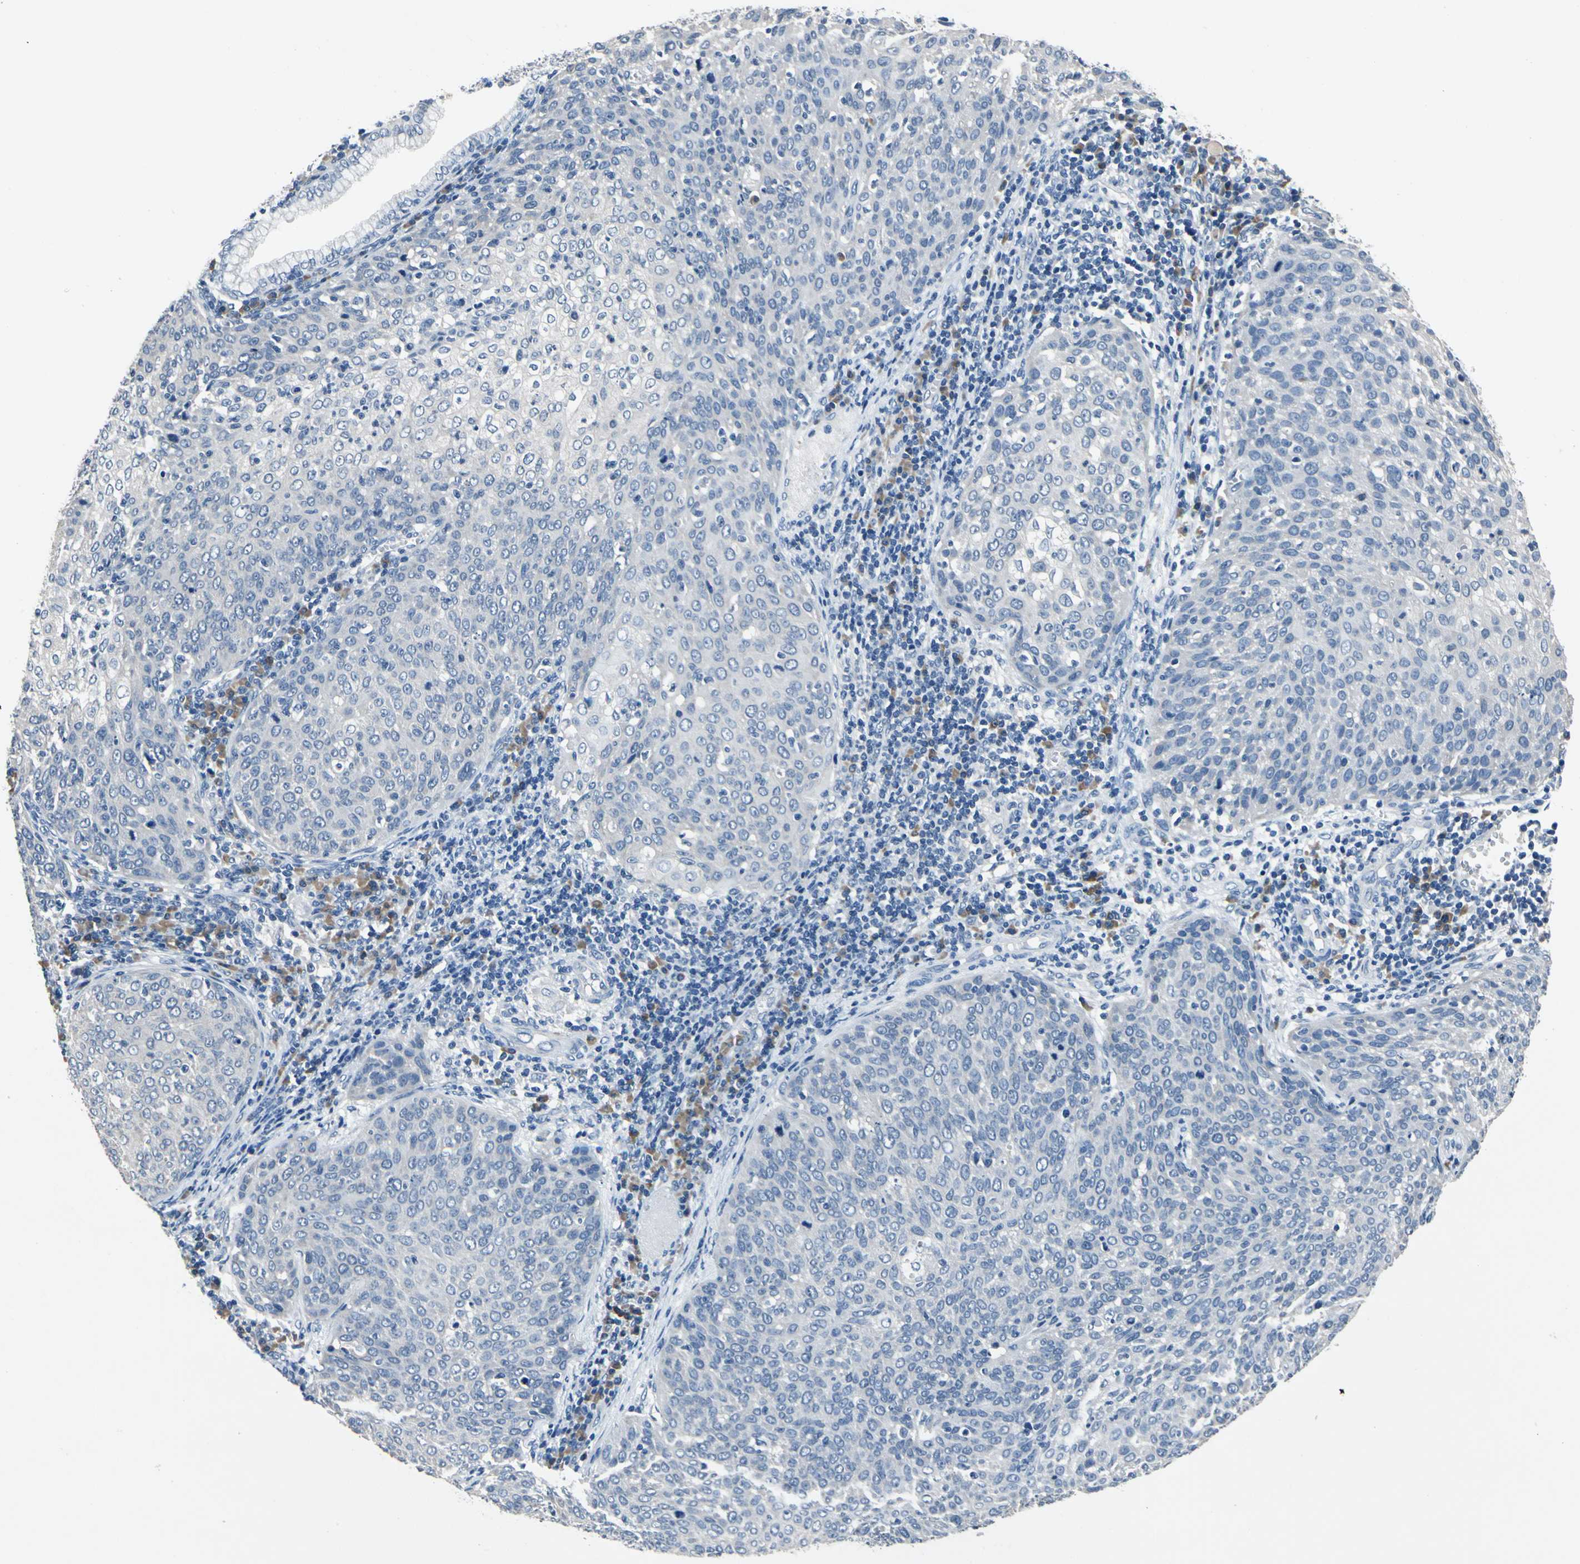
{"staining": {"intensity": "negative", "quantity": "none", "location": "none"}, "tissue": "cervical cancer", "cell_type": "Tumor cells", "image_type": "cancer", "snomed": [{"axis": "morphology", "description": "Squamous cell carcinoma, NOS"}, {"axis": "topography", "description": "Cervix"}], "caption": "Immunohistochemical staining of cervical cancer demonstrates no significant positivity in tumor cells.", "gene": "SELENOK", "patient": {"sex": "female", "age": 38}}